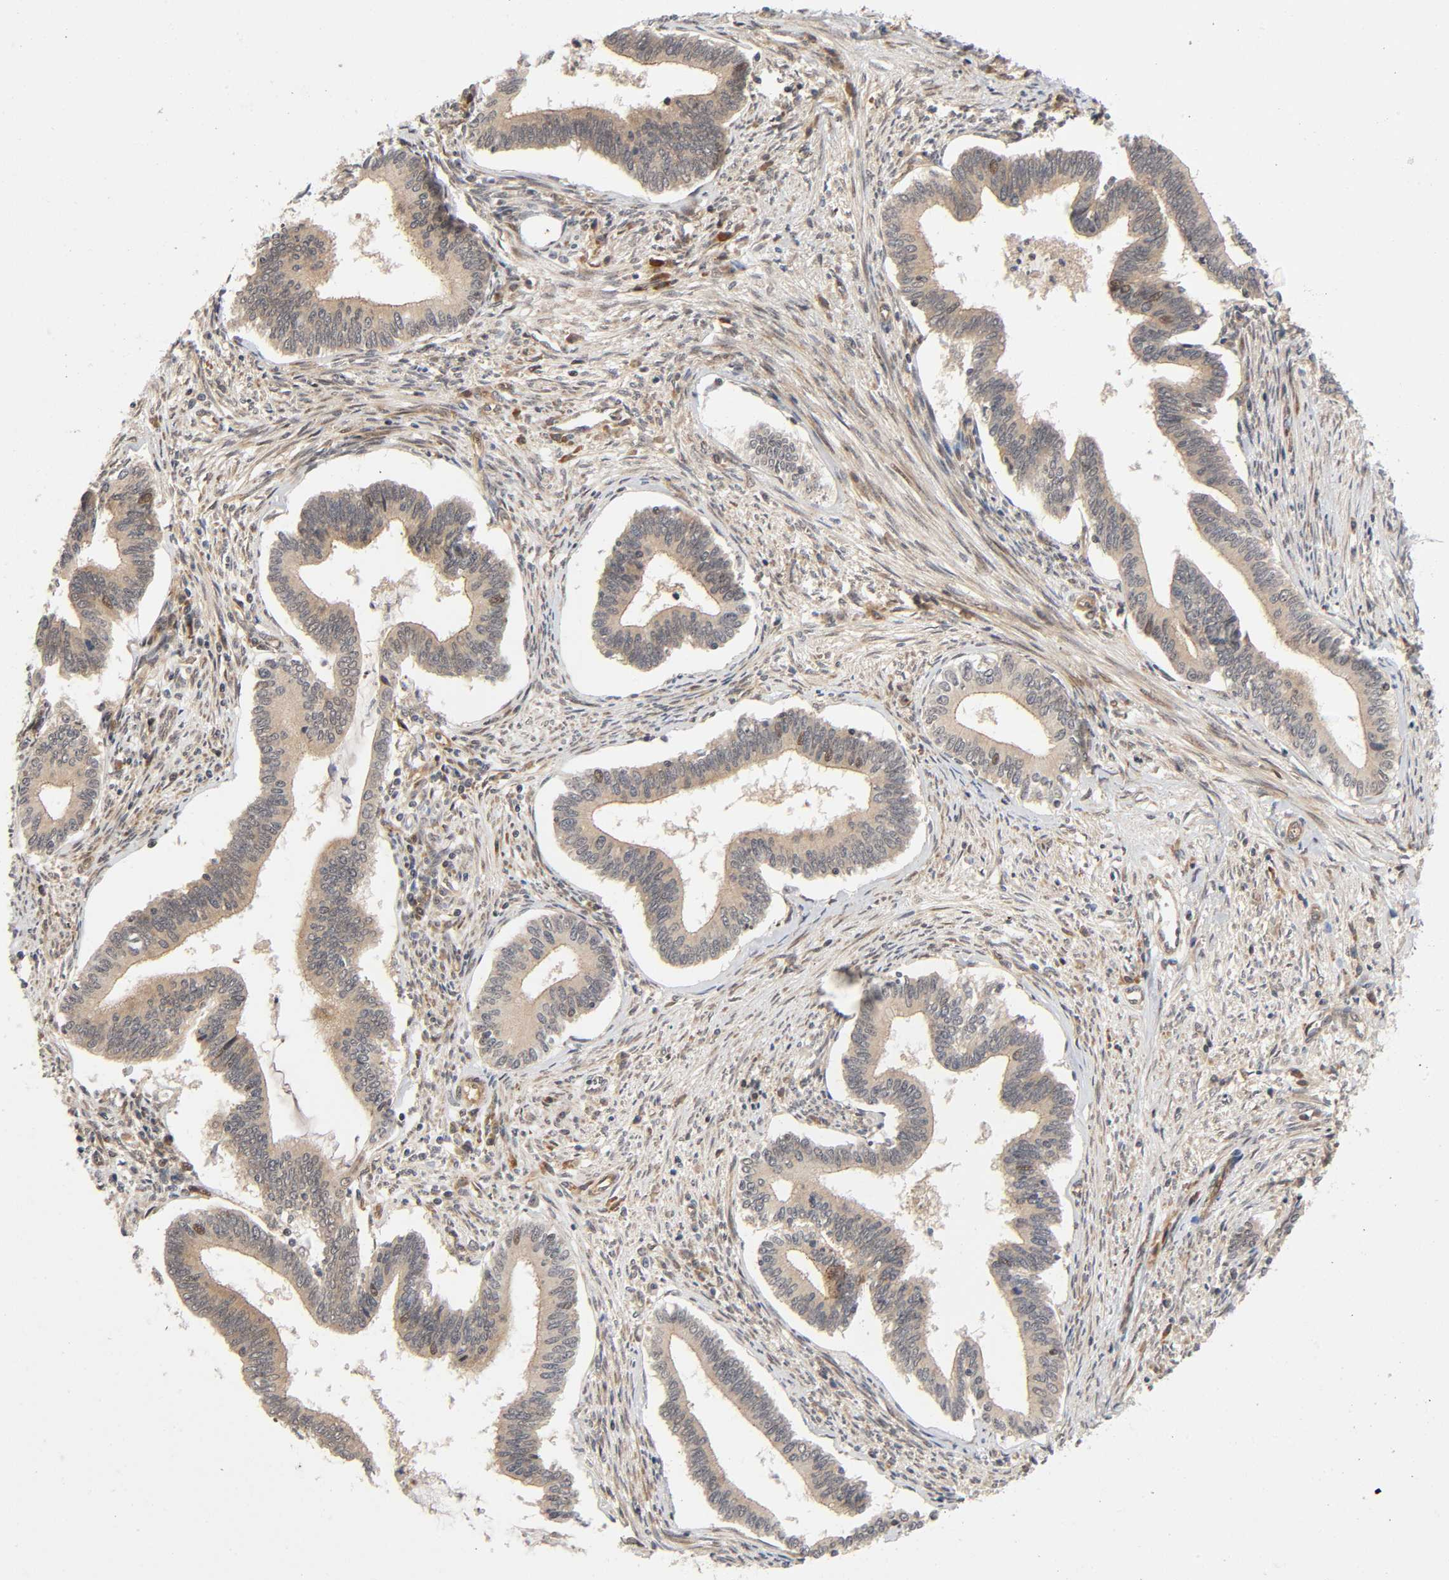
{"staining": {"intensity": "weak", "quantity": ">75%", "location": "cytoplasmic/membranous"}, "tissue": "cervical cancer", "cell_type": "Tumor cells", "image_type": "cancer", "snomed": [{"axis": "morphology", "description": "Adenocarcinoma, NOS"}, {"axis": "topography", "description": "Cervix"}], "caption": "This is an image of immunohistochemistry staining of cervical cancer (adenocarcinoma), which shows weak staining in the cytoplasmic/membranous of tumor cells.", "gene": "IQCJ-SCHIP1", "patient": {"sex": "female", "age": 36}}